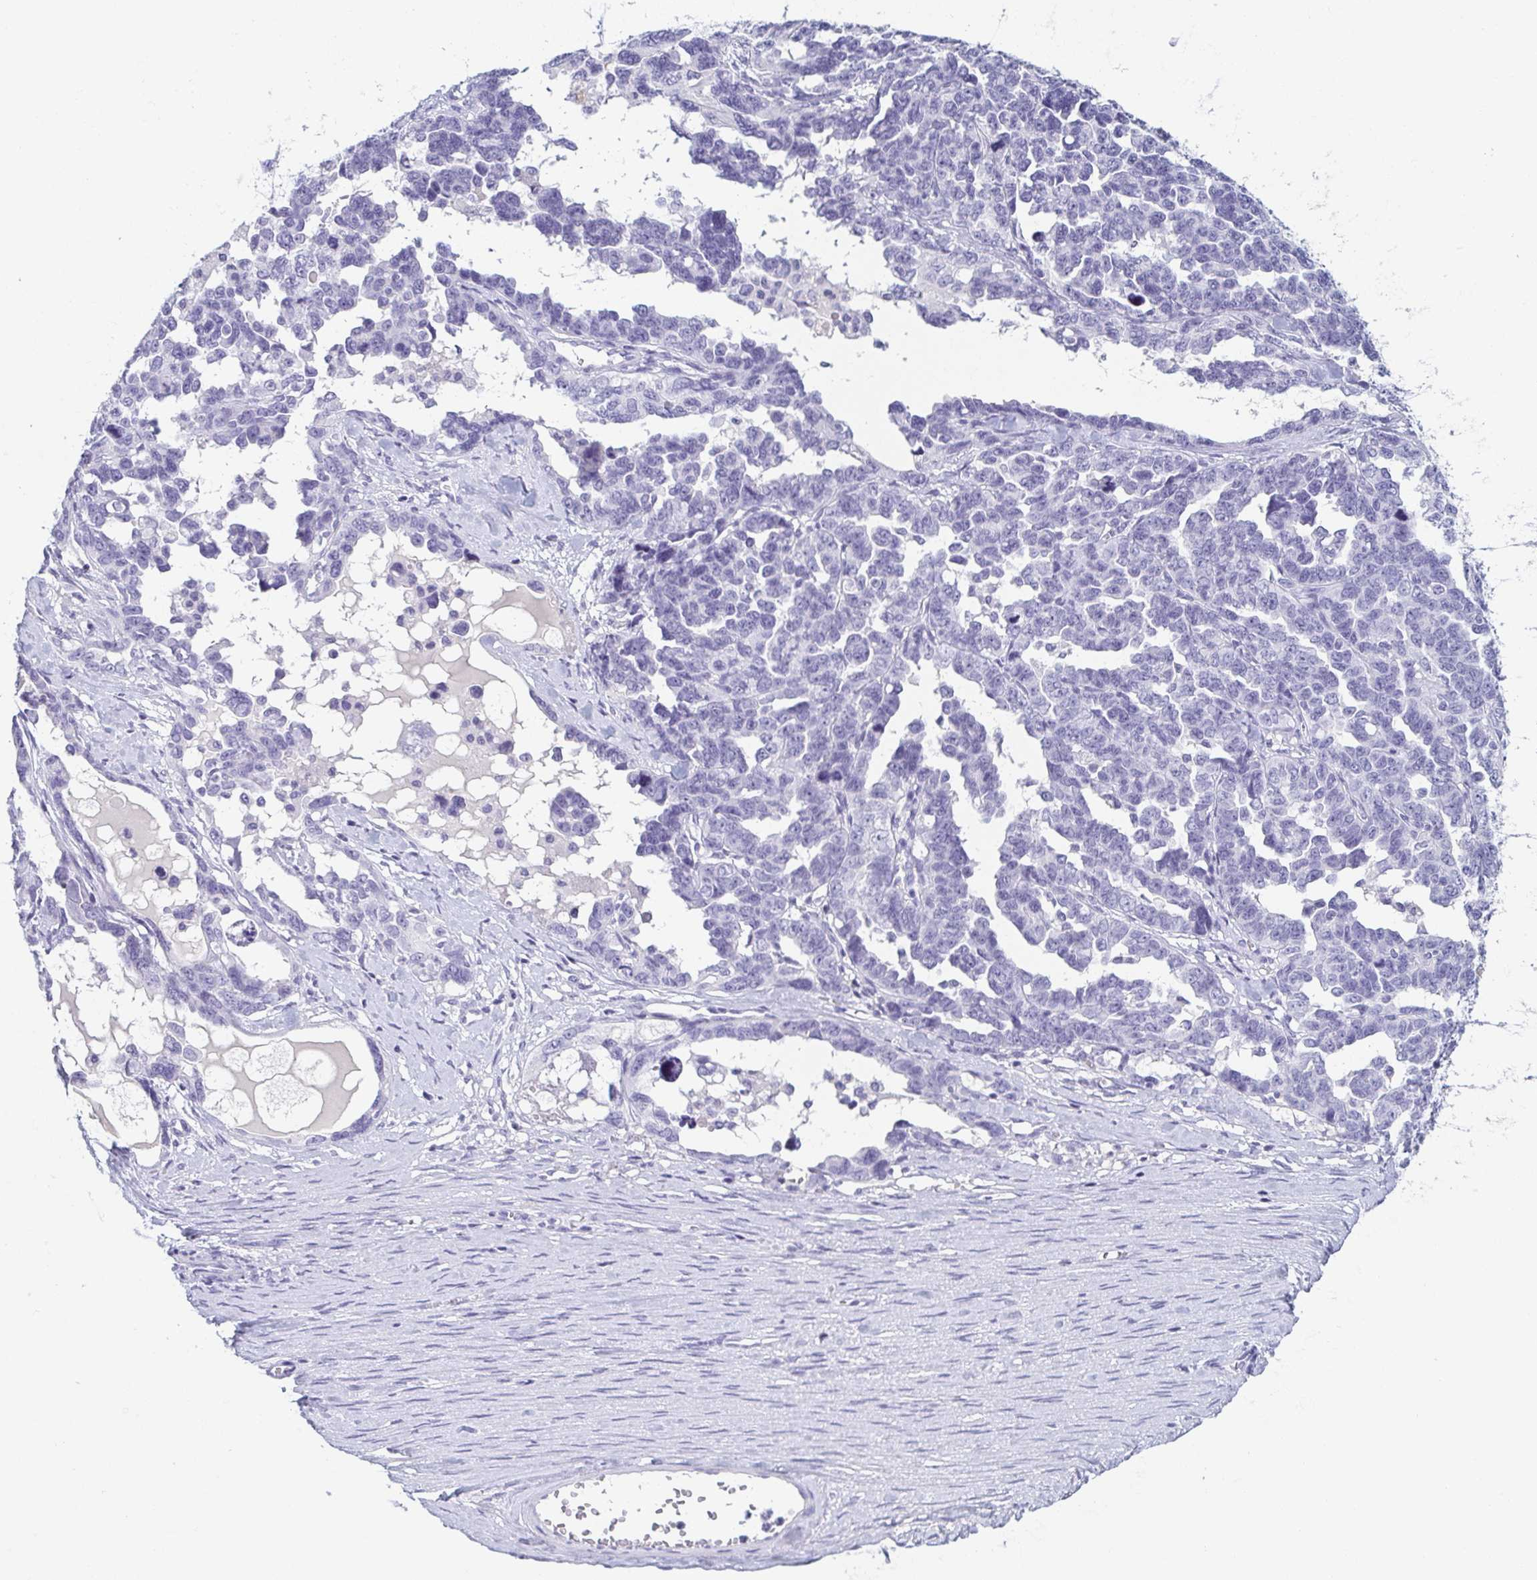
{"staining": {"intensity": "negative", "quantity": "none", "location": "none"}, "tissue": "ovarian cancer", "cell_type": "Tumor cells", "image_type": "cancer", "snomed": [{"axis": "morphology", "description": "Cystadenocarcinoma, serous, NOS"}, {"axis": "topography", "description": "Ovary"}], "caption": "DAB immunohistochemical staining of human ovarian cancer (serous cystadenocarcinoma) reveals no significant positivity in tumor cells. (DAB immunohistochemistry with hematoxylin counter stain).", "gene": "ITLN1", "patient": {"sex": "female", "age": 69}}